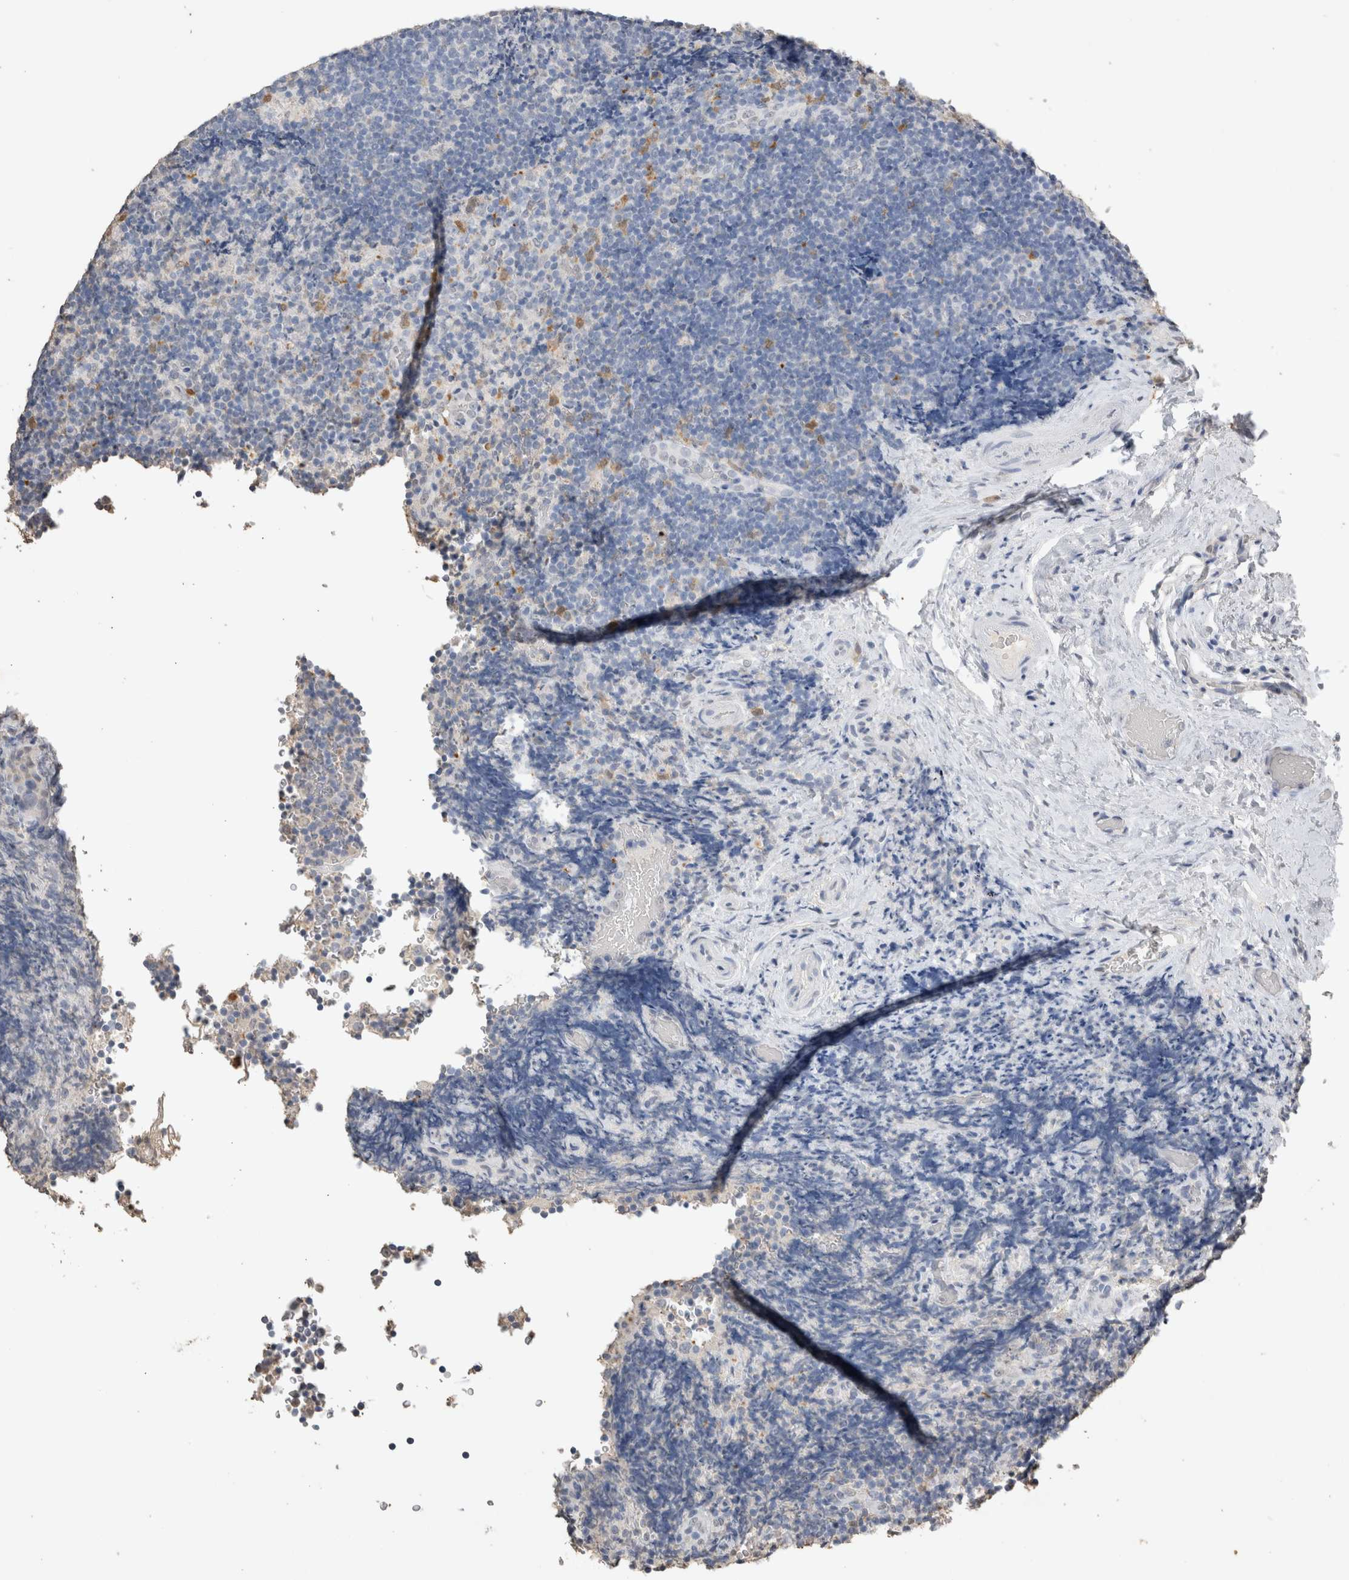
{"staining": {"intensity": "negative", "quantity": "none", "location": "none"}, "tissue": "lymphoma", "cell_type": "Tumor cells", "image_type": "cancer", "snomed": [{"axis": "morphology", "description": "Malignant lymphoma, non-Hodgkin's type, High grade"}, {"axis": "topography", "description": "Tonsil"}], "caption": "Immunohistochemistry (IHC) micrograph of high-grade malignant lymphoma, non-Hodgkin's type stained for a protein (brown), which exhibits no positivity in tumor cells.", "gene": "LGALS2", "patient": {"sex": "female", "age": 36}}